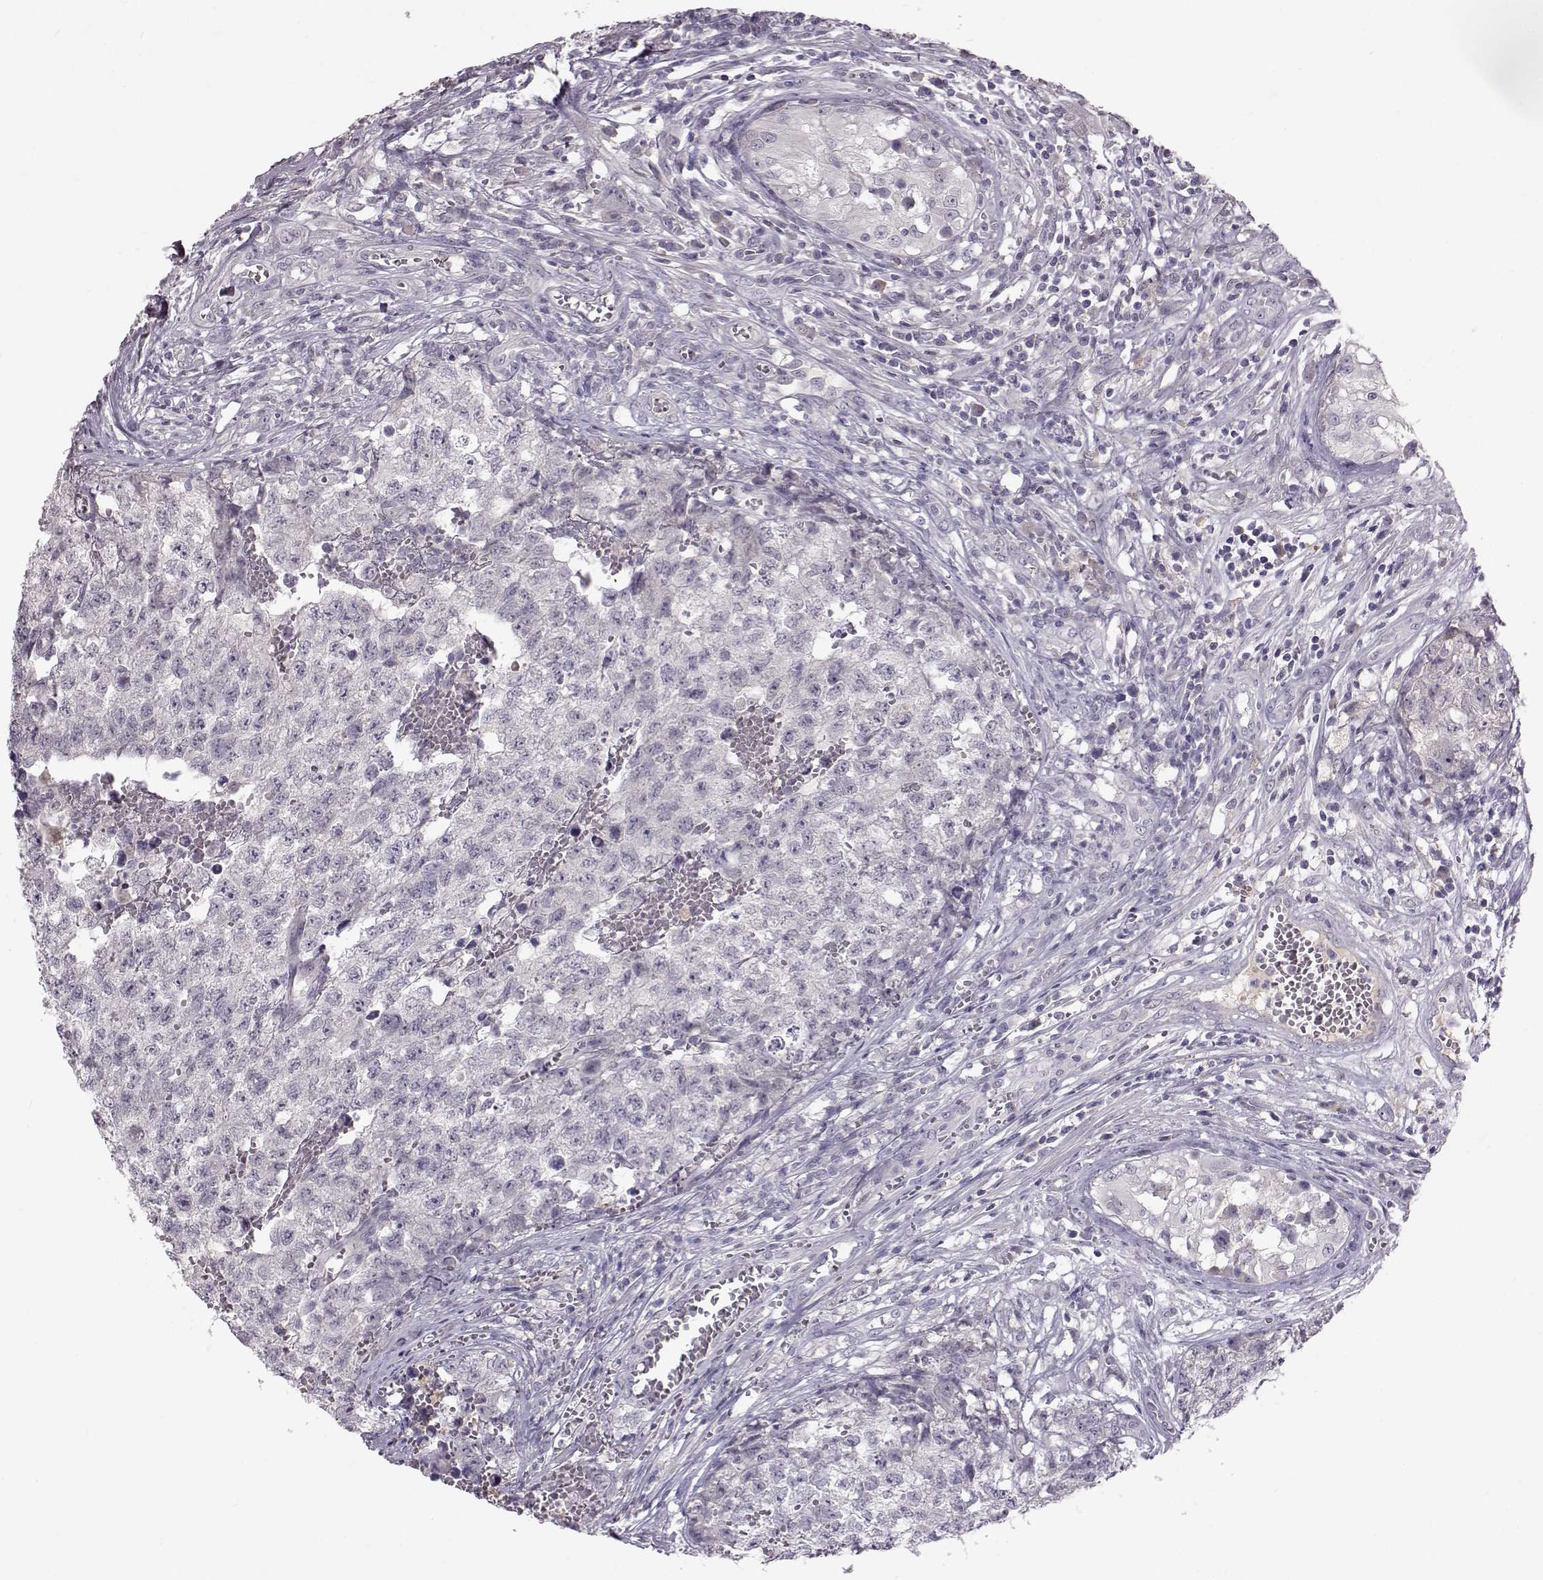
{"staining": {"intensity": "negative", "quantity": "none", "location": "none"}, "tissue": "testis cancer", "cell_type": "Tumor cells", "image_type": "cancer", "snomed": [{"axis": "morphology", "description": "Seminoma, NOS"}, {"axis": "morphology", "description": "Carcinoma, Embryonal, NOS"}, {"axis": "topography", "description": "Testis"}], "caption": "An image of human testis embryonal carcinoma is negative for staining in tumor cells. (Stains: DAB (3,3'-diaminobenzidine) immunohistochemistry (IHC) with hematoxylin counter stain, Microscopy: brightfield microscopy at high magnification).", "gene": "SPAG17", "patient": {"sex": "male", "age": 22}}